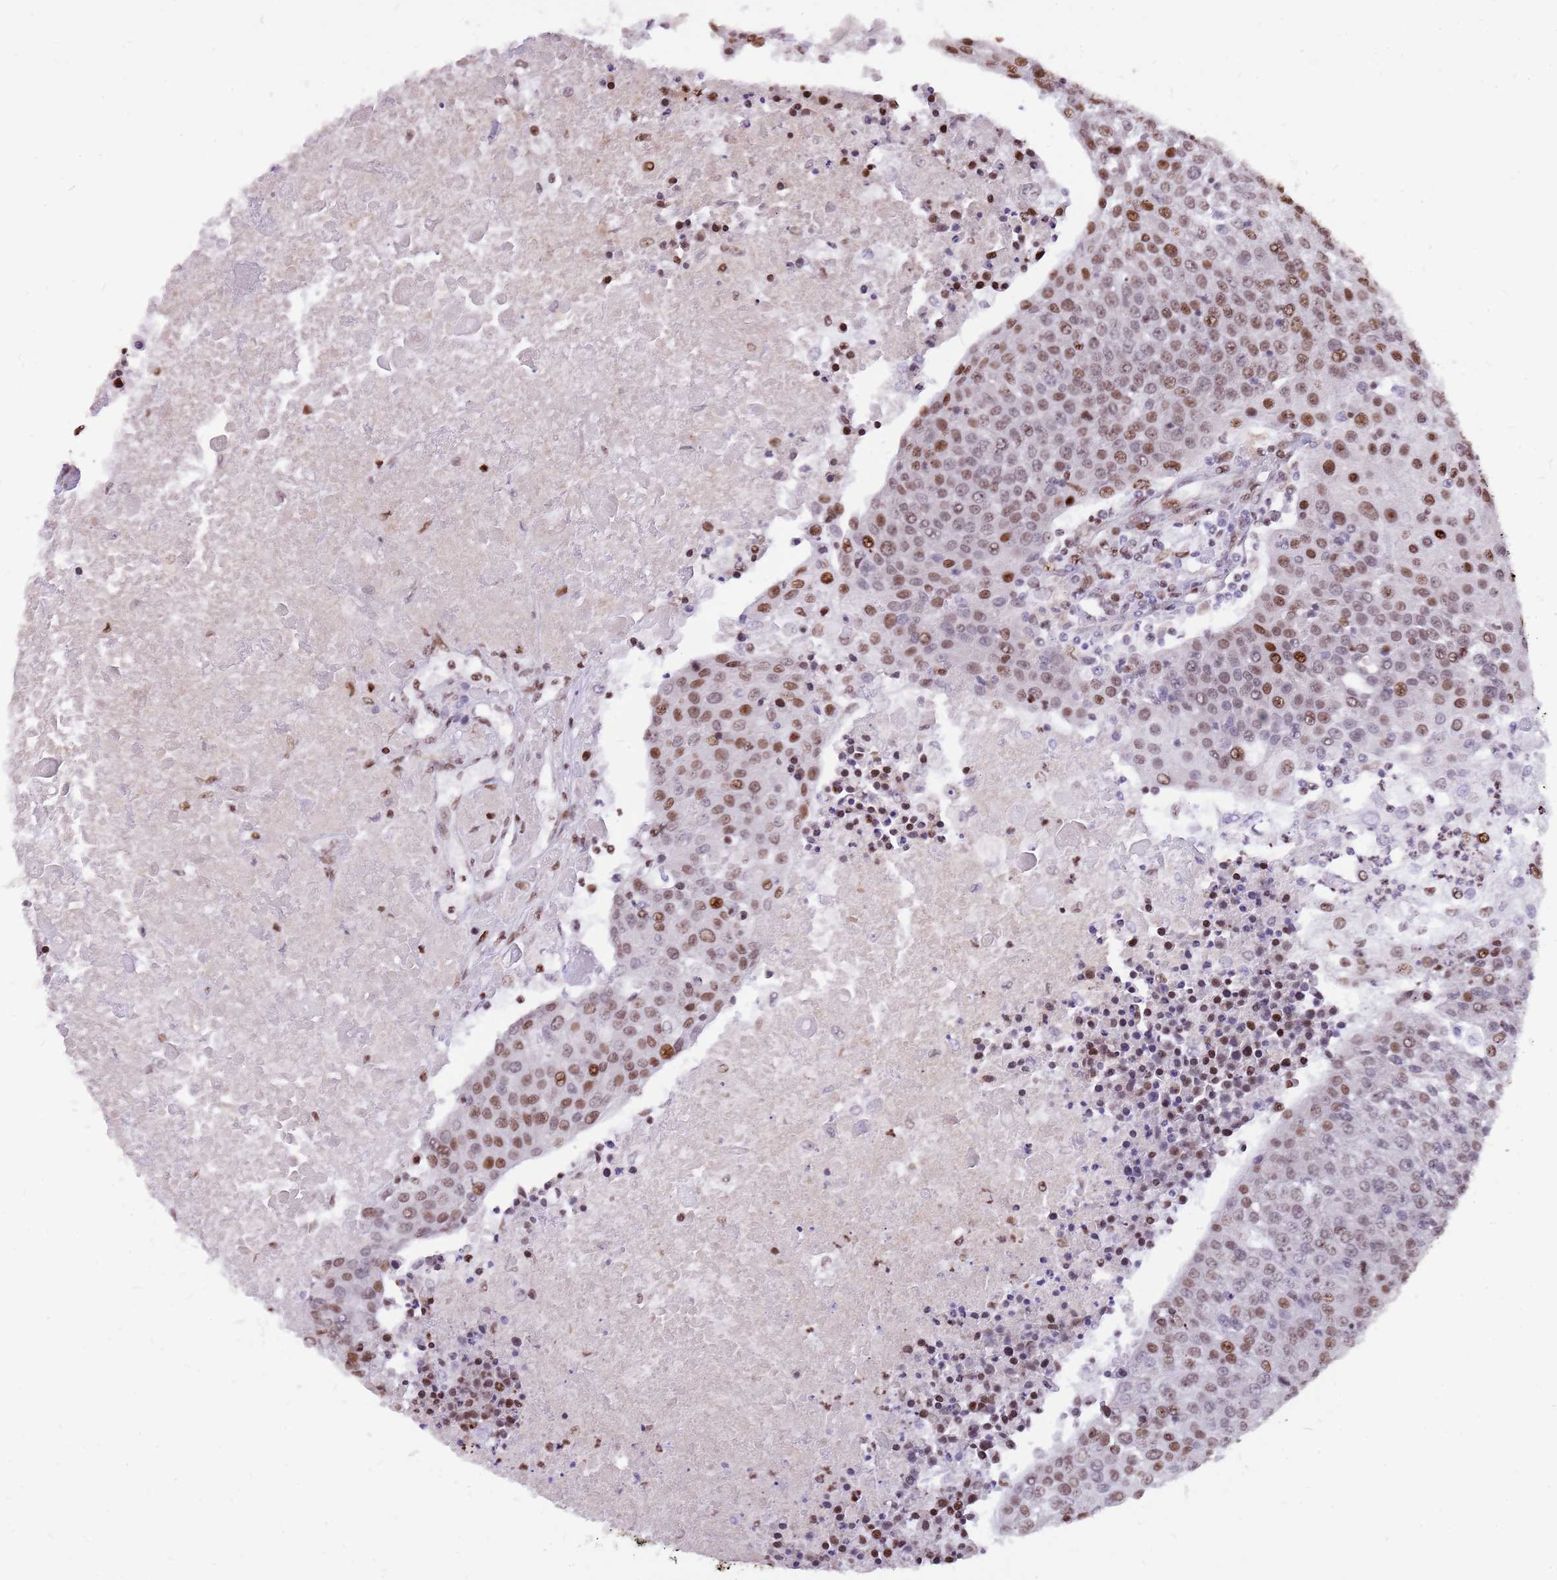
{"staining": {"intensity": "moderate", "quantity": "25%-75%", "location": "nuclear"}, "tissue": "urothelial cancer", "cell_type": "Tumor cells", "image_type": "cancer", "snomed": [{"axis": "morphology", "description": "Urothelial carcinoma, High grade"}, {"axis": "topography", "description": "Urinary bladder"}], "caption": "Protein staining of high-grade urothelial carcinoma tissue reveals moderate nuclear expression in approximately 25%-75% of tumor cells.", "gene": "WASHC4", "patient": {"sex": "female", "age": 85}}